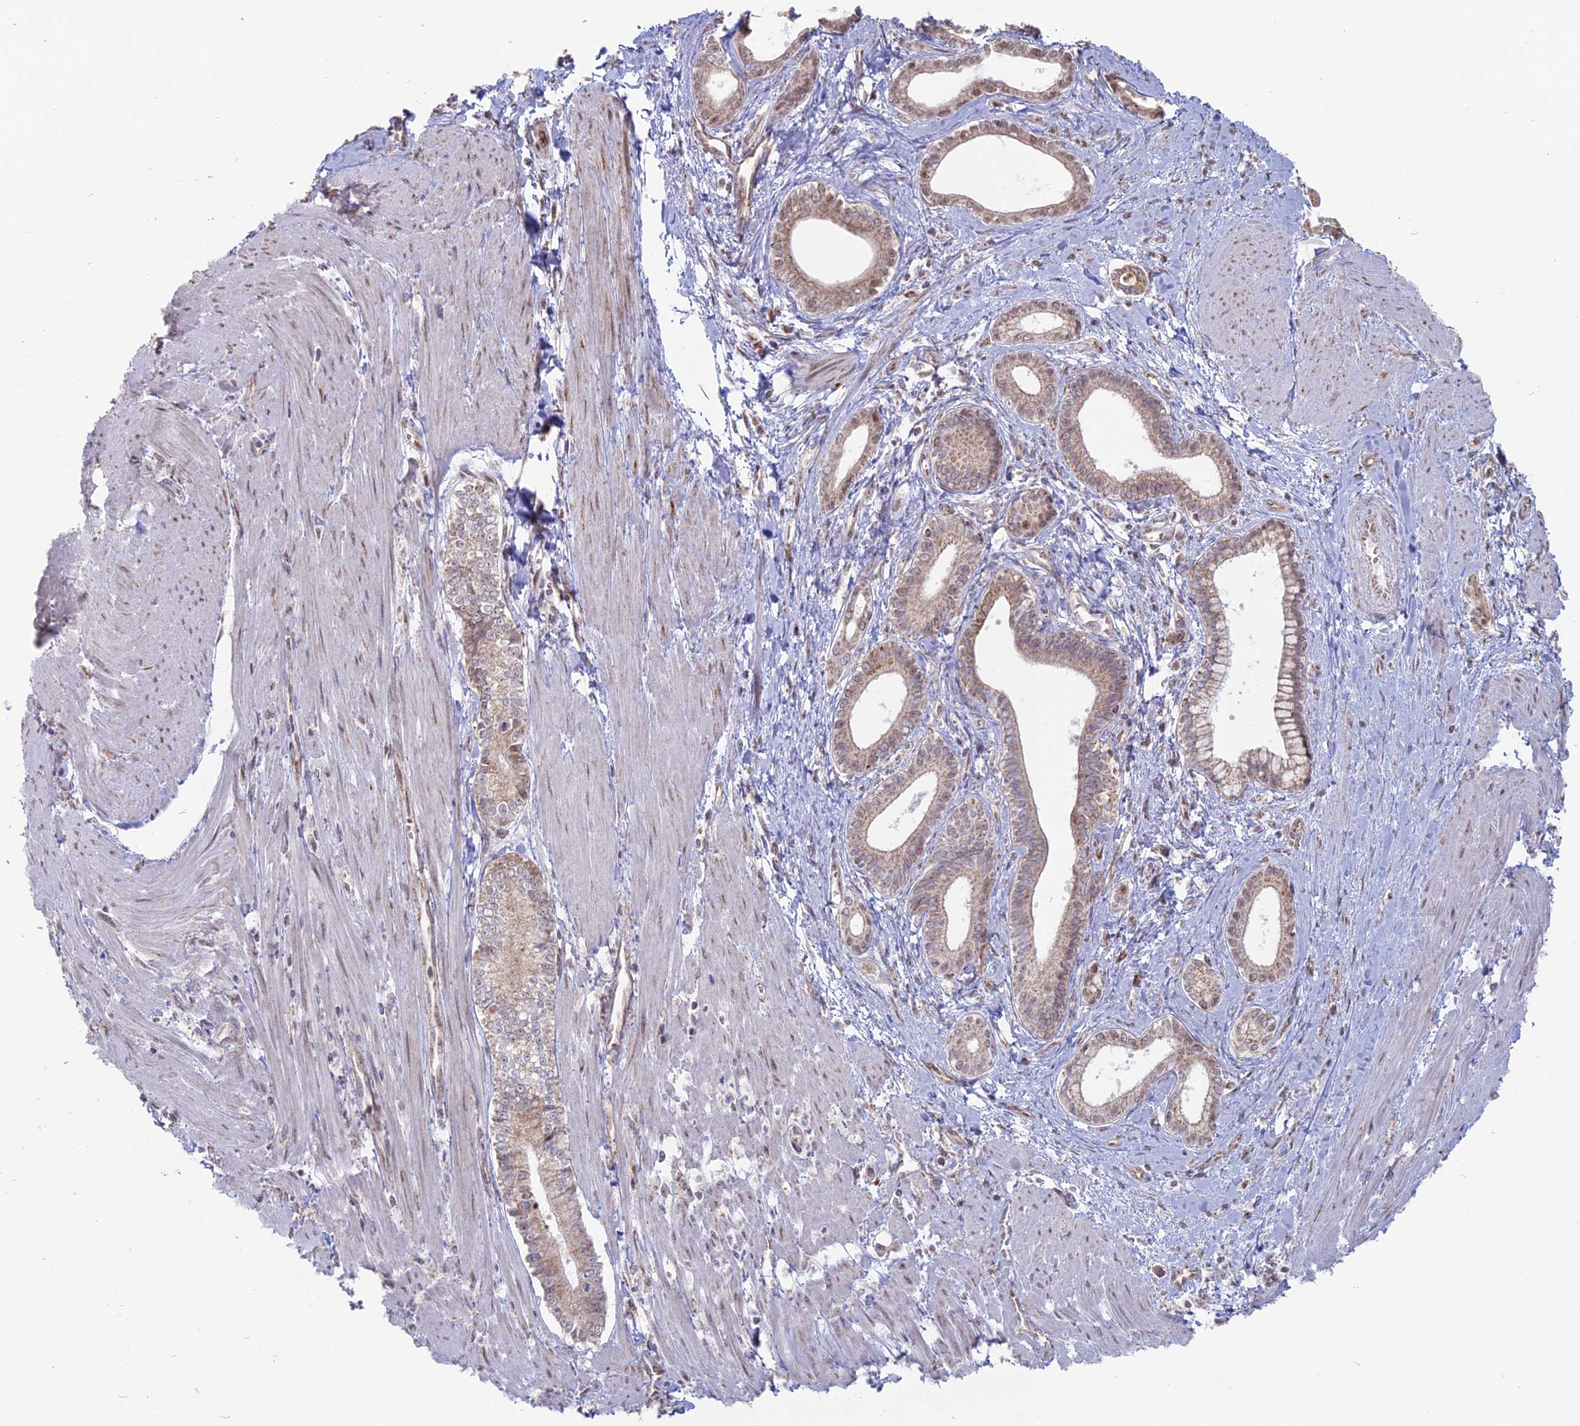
{"staining": {"intensity": "weak", "quantity": "25%-75%", "location": "cytoplasmic/membranous,nuclear"}, "tissue": "pancreatic cancer", "cell_type": "Tumor cells", "image_type": "cancer", "snomed": [{"axis": "morphology", "description": "Adenocarcinoma, NOS"}, {"axis": "topography", "description": "Pancreas"}], "caption": "Approximately 25%-75% of tumor cells in pancreatic adenocarcinoma show weak cytoplasmic/membranous and nuclear protein staining as visualized by brown immunohistochemical staining.", "gene": "ARHGAP40", "patient": {"sex": "male", "age": 78}}